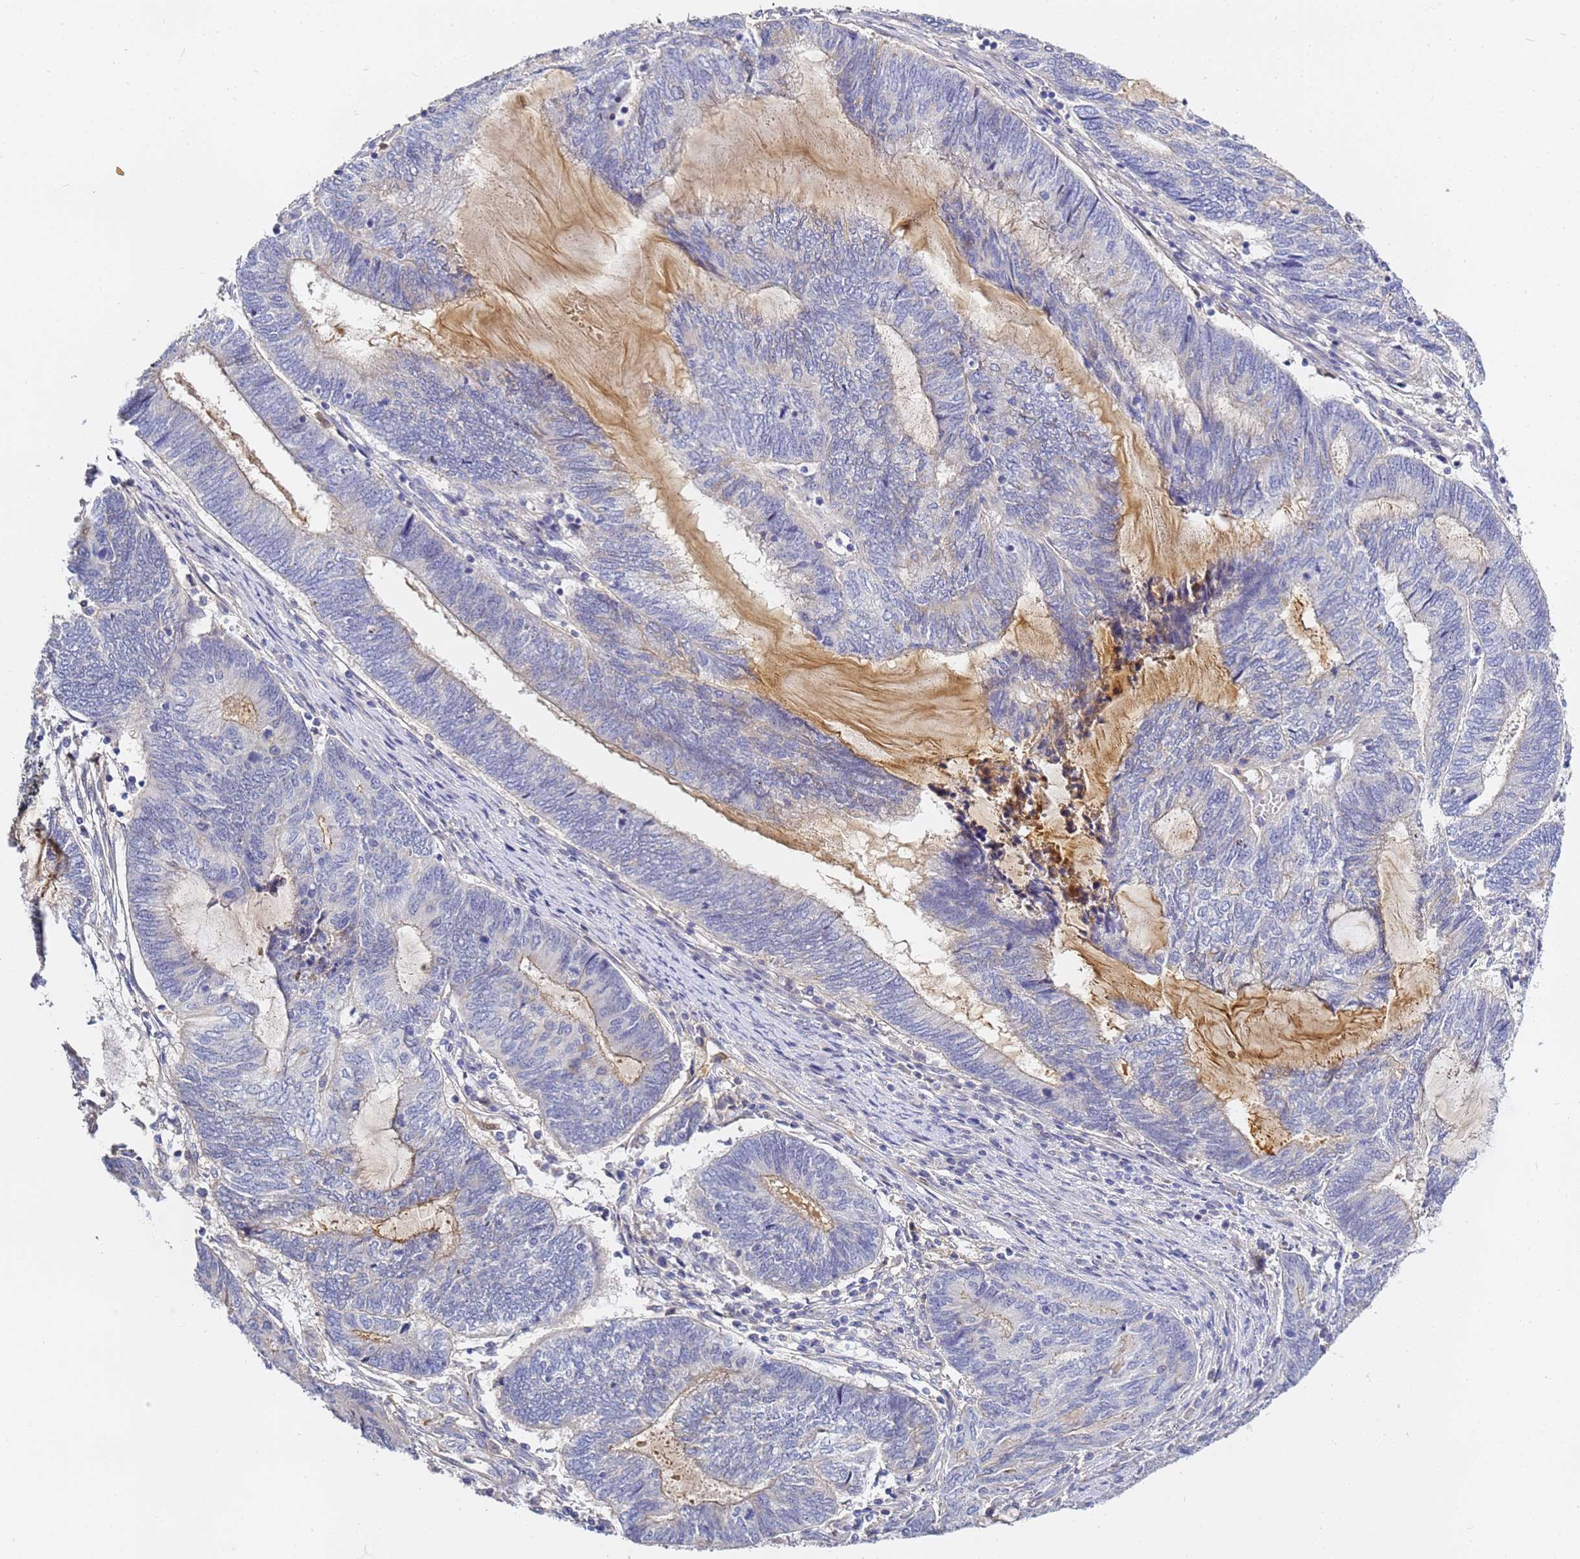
{"staining": {"intensity": "weak", "quantity": "<25%", "location": "cytoplasmic/membranous"}, "tissue": "endometrial cancer", "cell_type": "Tumor cells", "image_type": "cancer", "snomed": [{"axis": "morphology", "description": "Adenocarcinoma, NOS"}, {"axis": "topography", "description": "Uterus"}, {"axis": "topography", "description": "Endometrium"}], "caption": "An IHC photomicrograph of adenocarcinoma (endometrial) is shown. There is no staining in tumor cells of adenocarcinoma (endometrial). (Stains: DAB (3,3'-diaminobenzidine) immunohistochemistry (IHC) with hematoxylin counter stain, Microscopy: brightfield microscopy at high magnification).", "gene": "CFH", "patient": {"sex": "female", "age": 70}}